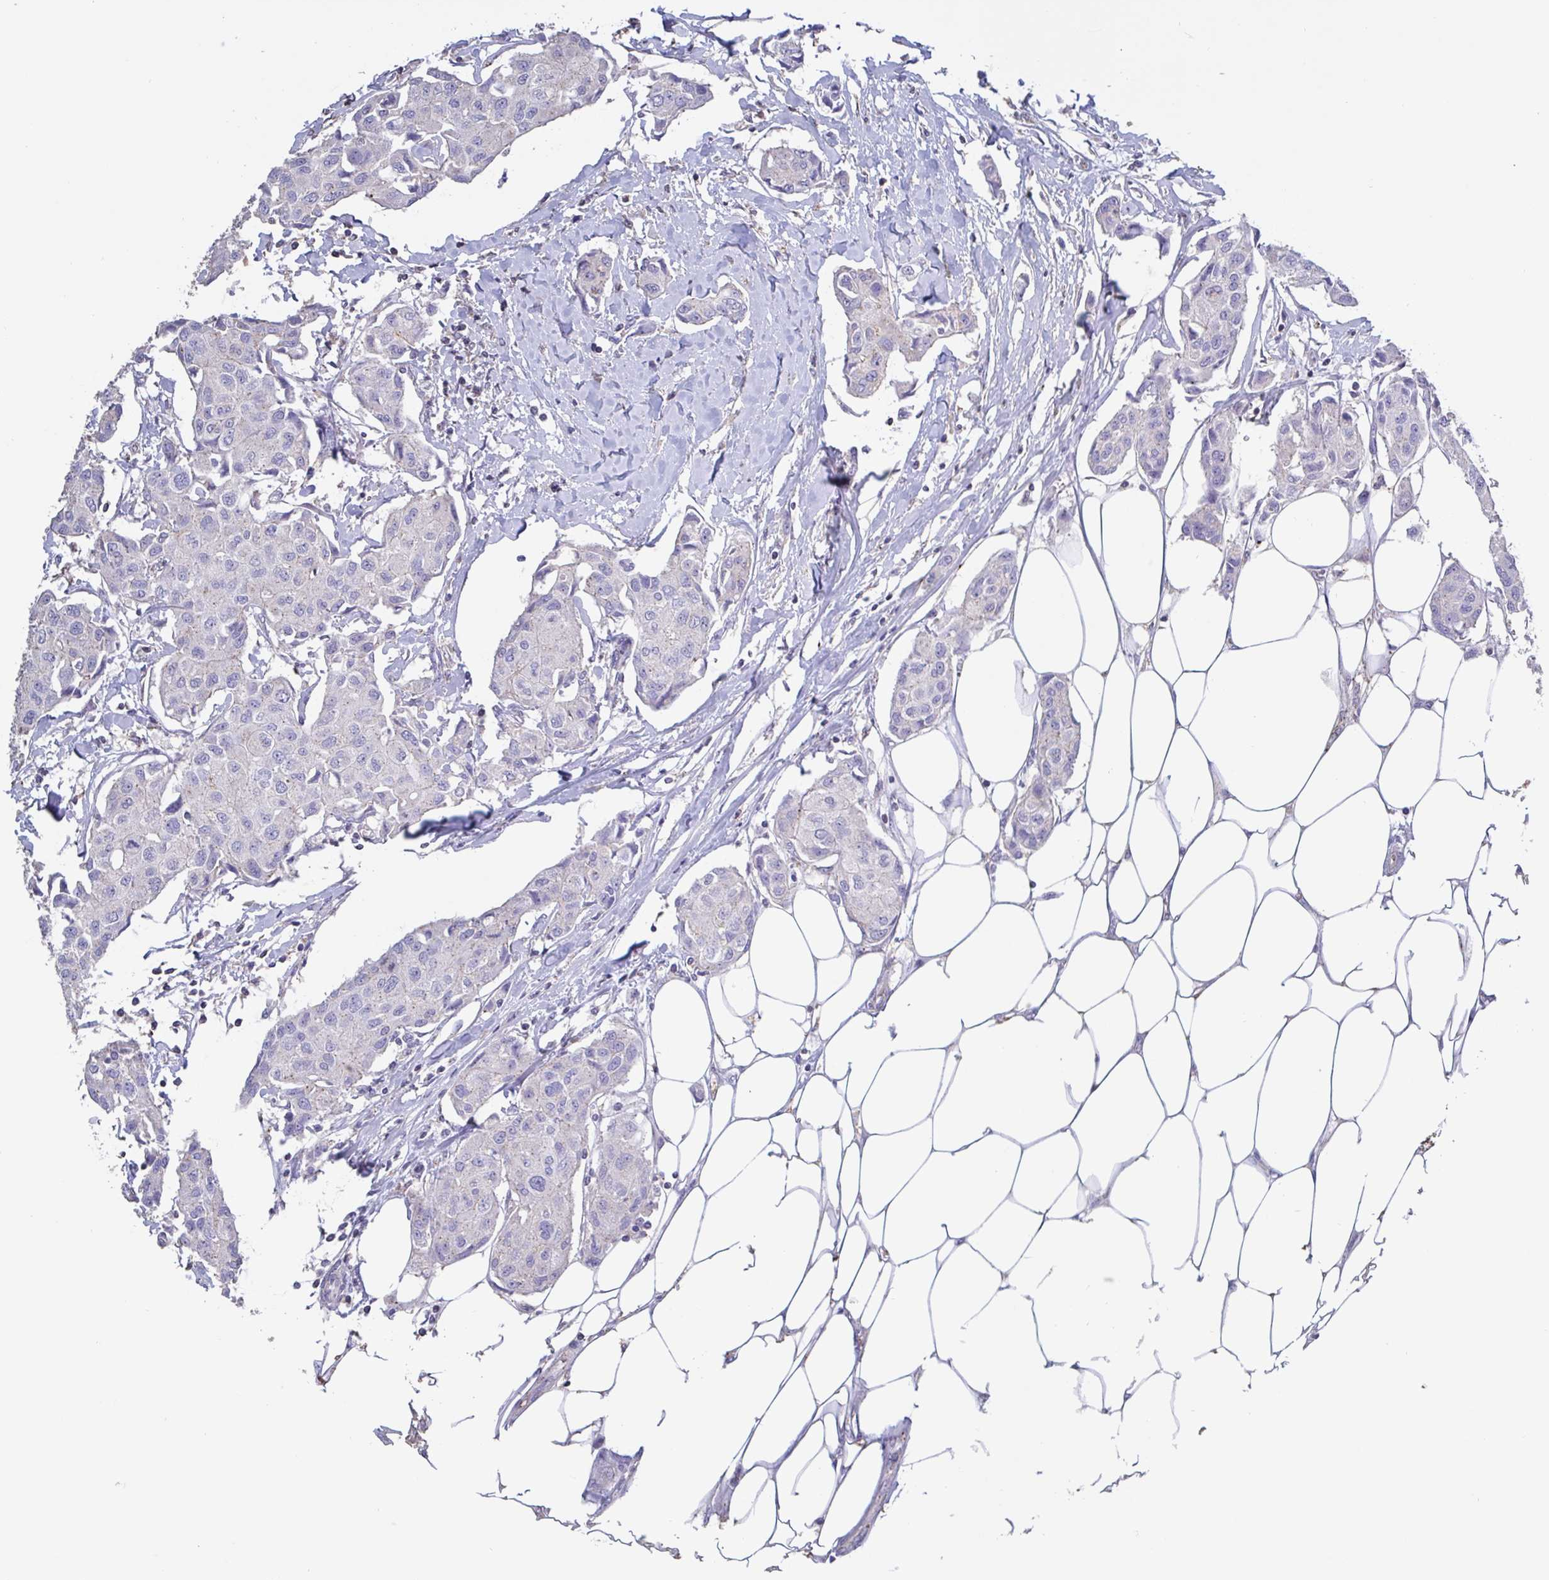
{"staining": {"intensity": "negative", "quantity": "none", "location": "none"}, "tissue": "breast cancer", "cell_type": "Tumor cells", "image_type": "cancer", "snomed": [{"axis": "morphology", "description": "Duct carcinoma"}, {"axis": "topography", "description": "Breast"}, {"axis": "topography", "description": "Lymph node"}], "caption": "Tumor cells show no significant positivity in intraductal carcinoma (breast). Brightfield microscopy of immunohistochemistry (IHC) stained with DAB (3,3'-diaminobenzidine) (brown) and hematoxylin (blue), captured at high magnification.", "gene": "CHMP5", "patient": {"sex": "female", "age": 80}}